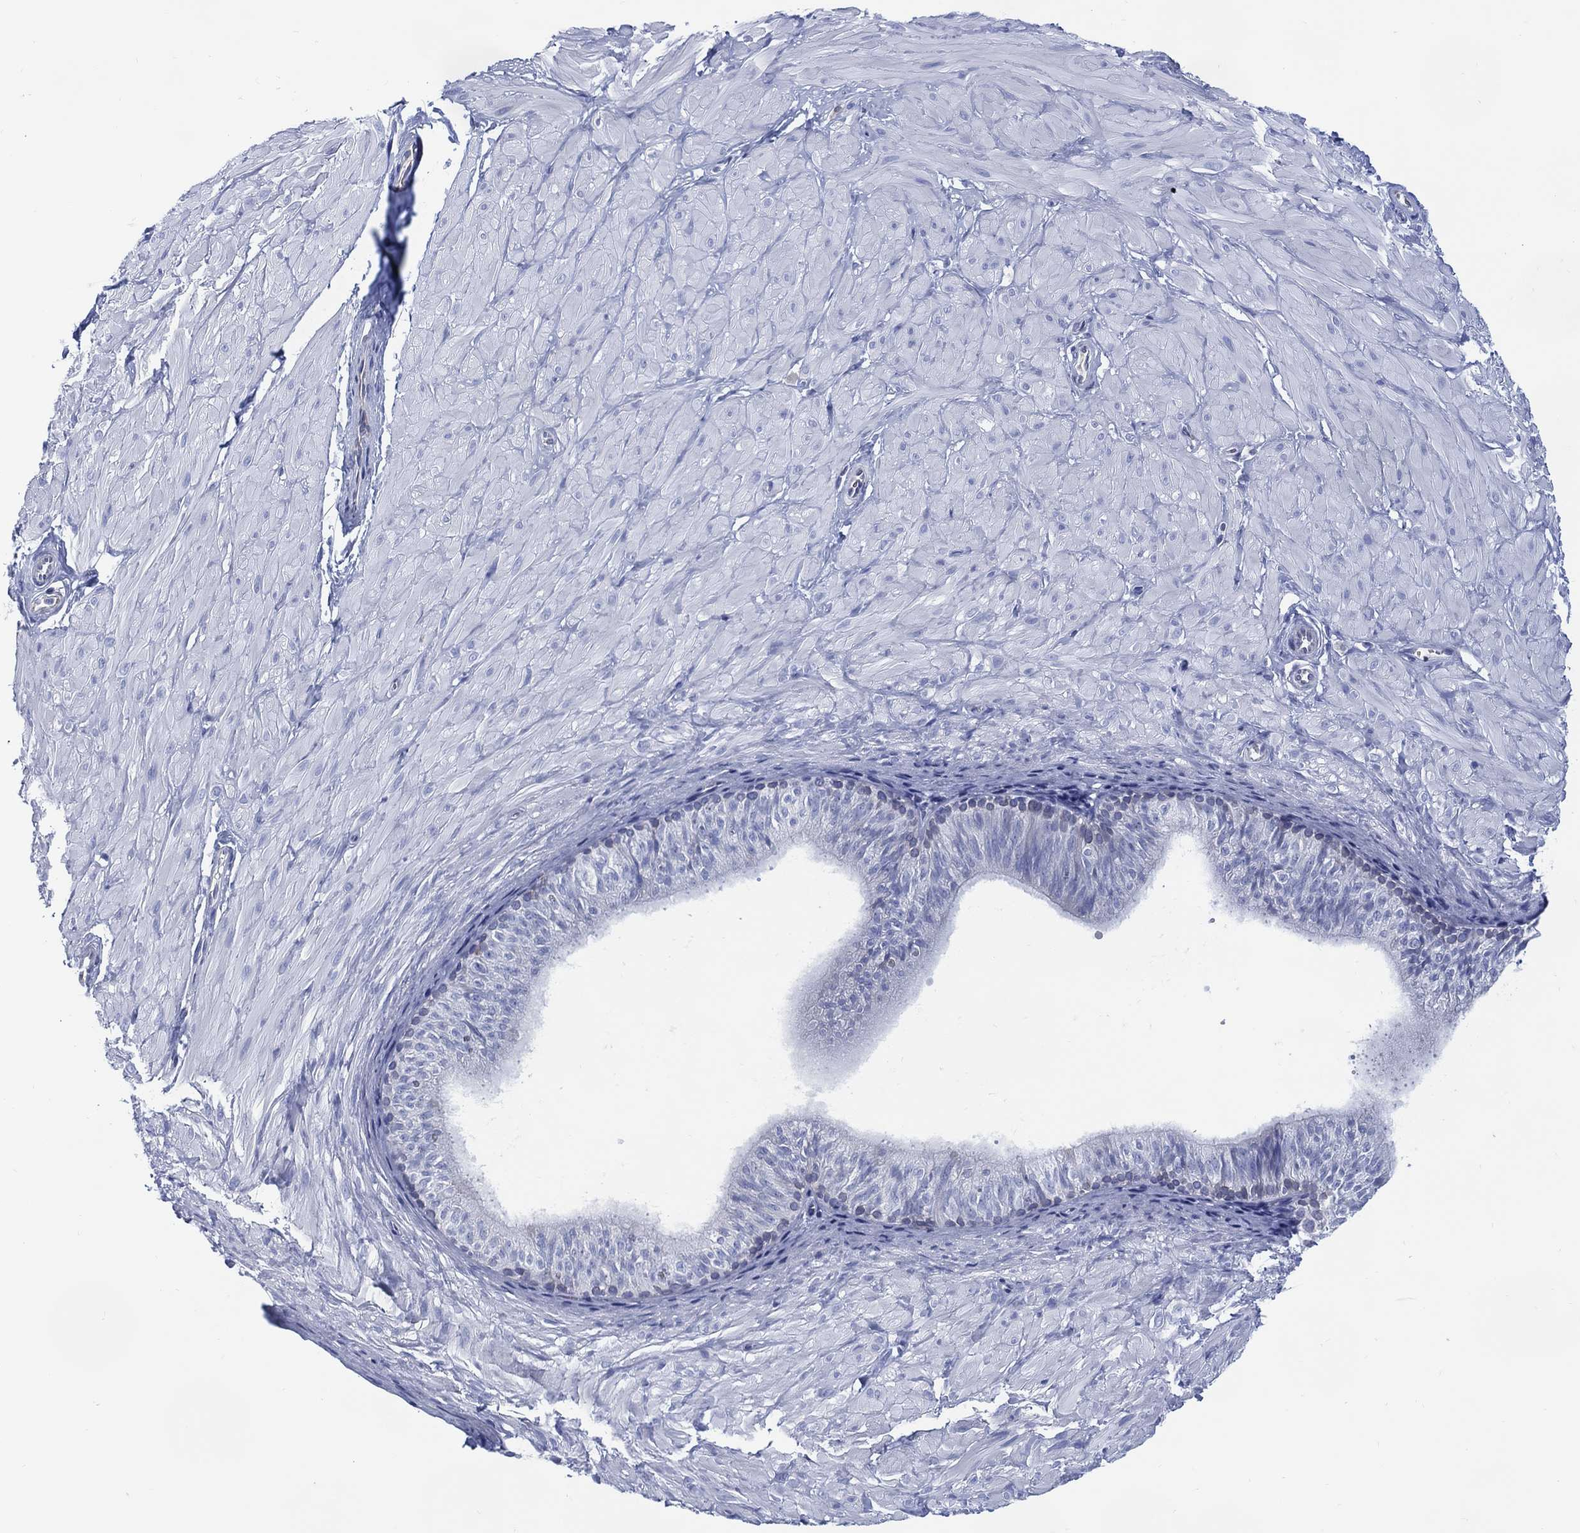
{"staining": {"intensity": "negative", "quantity": "none", "location": "none"}, "tissue": "soft tissue", "cell_type": "Fibroblasts", "image_type": "normal", "snomed": [{"axis": "morphology", "description": "Normal tissue, NOS"}, {"axis": "topography", "description": "Smooth muscle"}, {"axis": "topography", "description": "Peripheral nerve tissue"}], "caption": "DAB (3,3'-diaminobenzidine) immunohistochemical staining of benign soft tissue demonstrates no significant staining in fibroblasts.", "gene": "DDI1", "patient": {"sex": "male", "age": 22}}